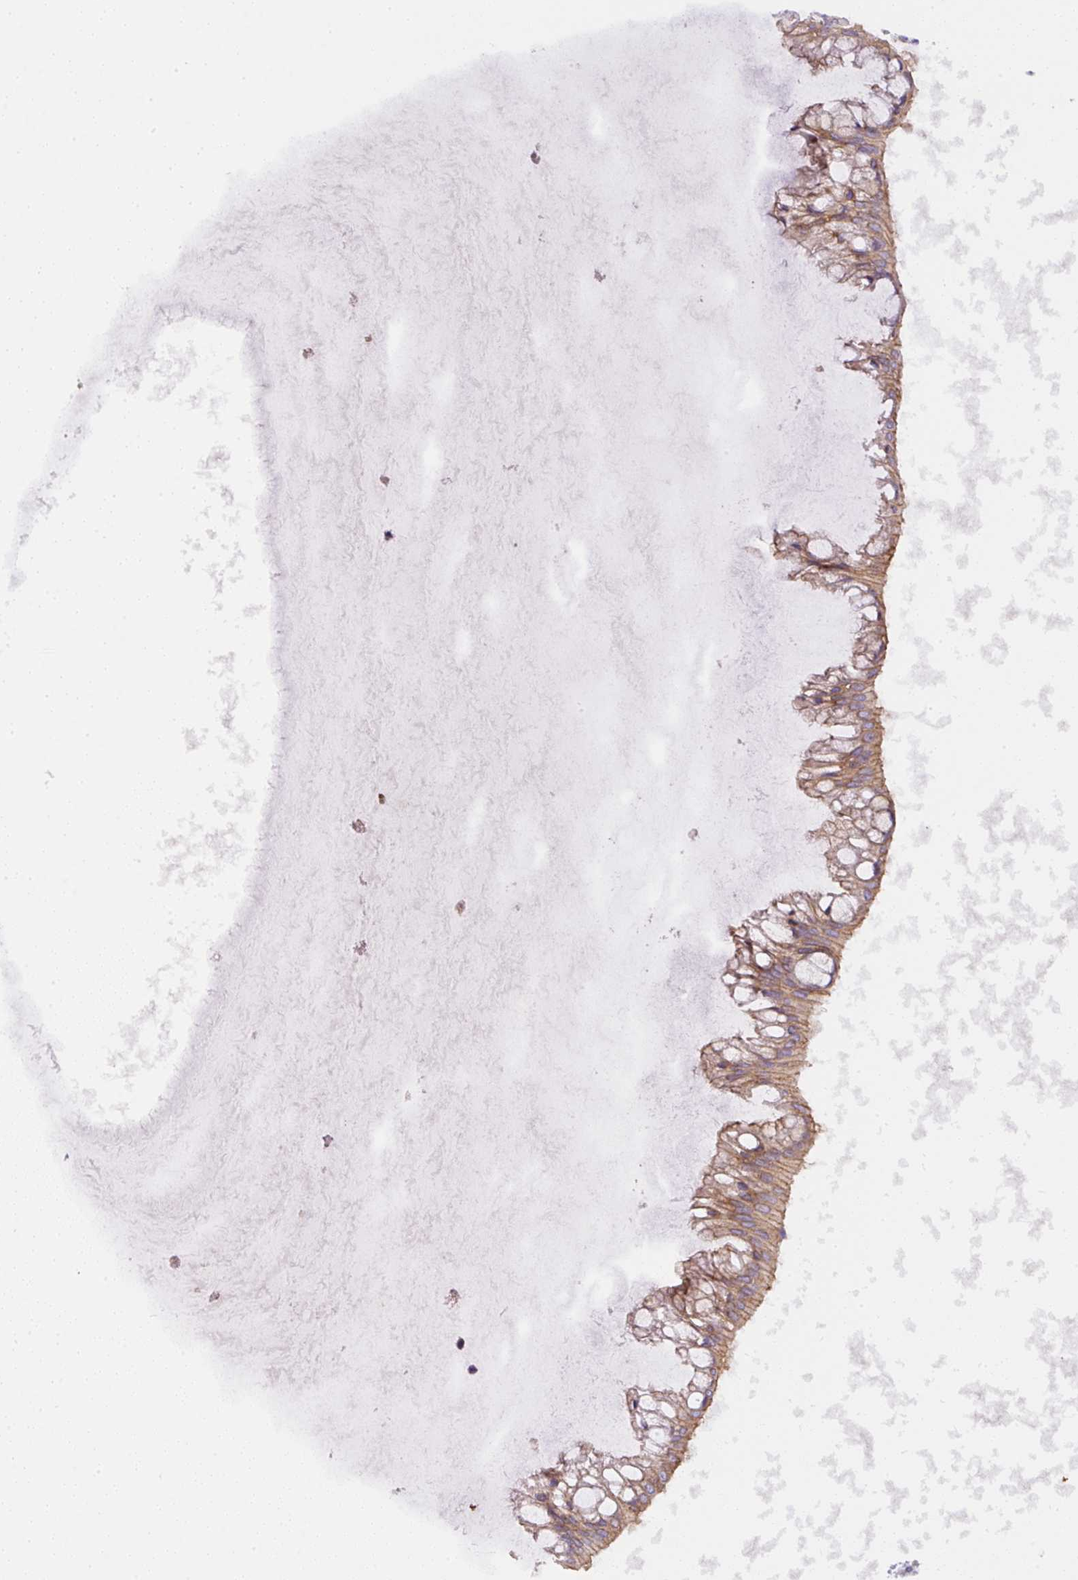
{"staining": {"intensity": "moderate", "quantity": ">75%", "location": "cytoplasmic/membranous"}, "tissue": "ovarian cancer", "cell_type": "Tumor cells", "image_type": "cancer", "snomed": [{"axis": "morphology", "description": "Cystadenocarcinoma, mucinous, NOS"}, {"axis": "topography", "description": "Ovary"}], "caption": "The photomicrograph exhibits a brown stain indicating the presence of a protein in the cytoplasmic/membranous of tumor cells in ovarian cancer.", "gene": "DAPK1", "patient": {"sex": "female", "age": 73}}